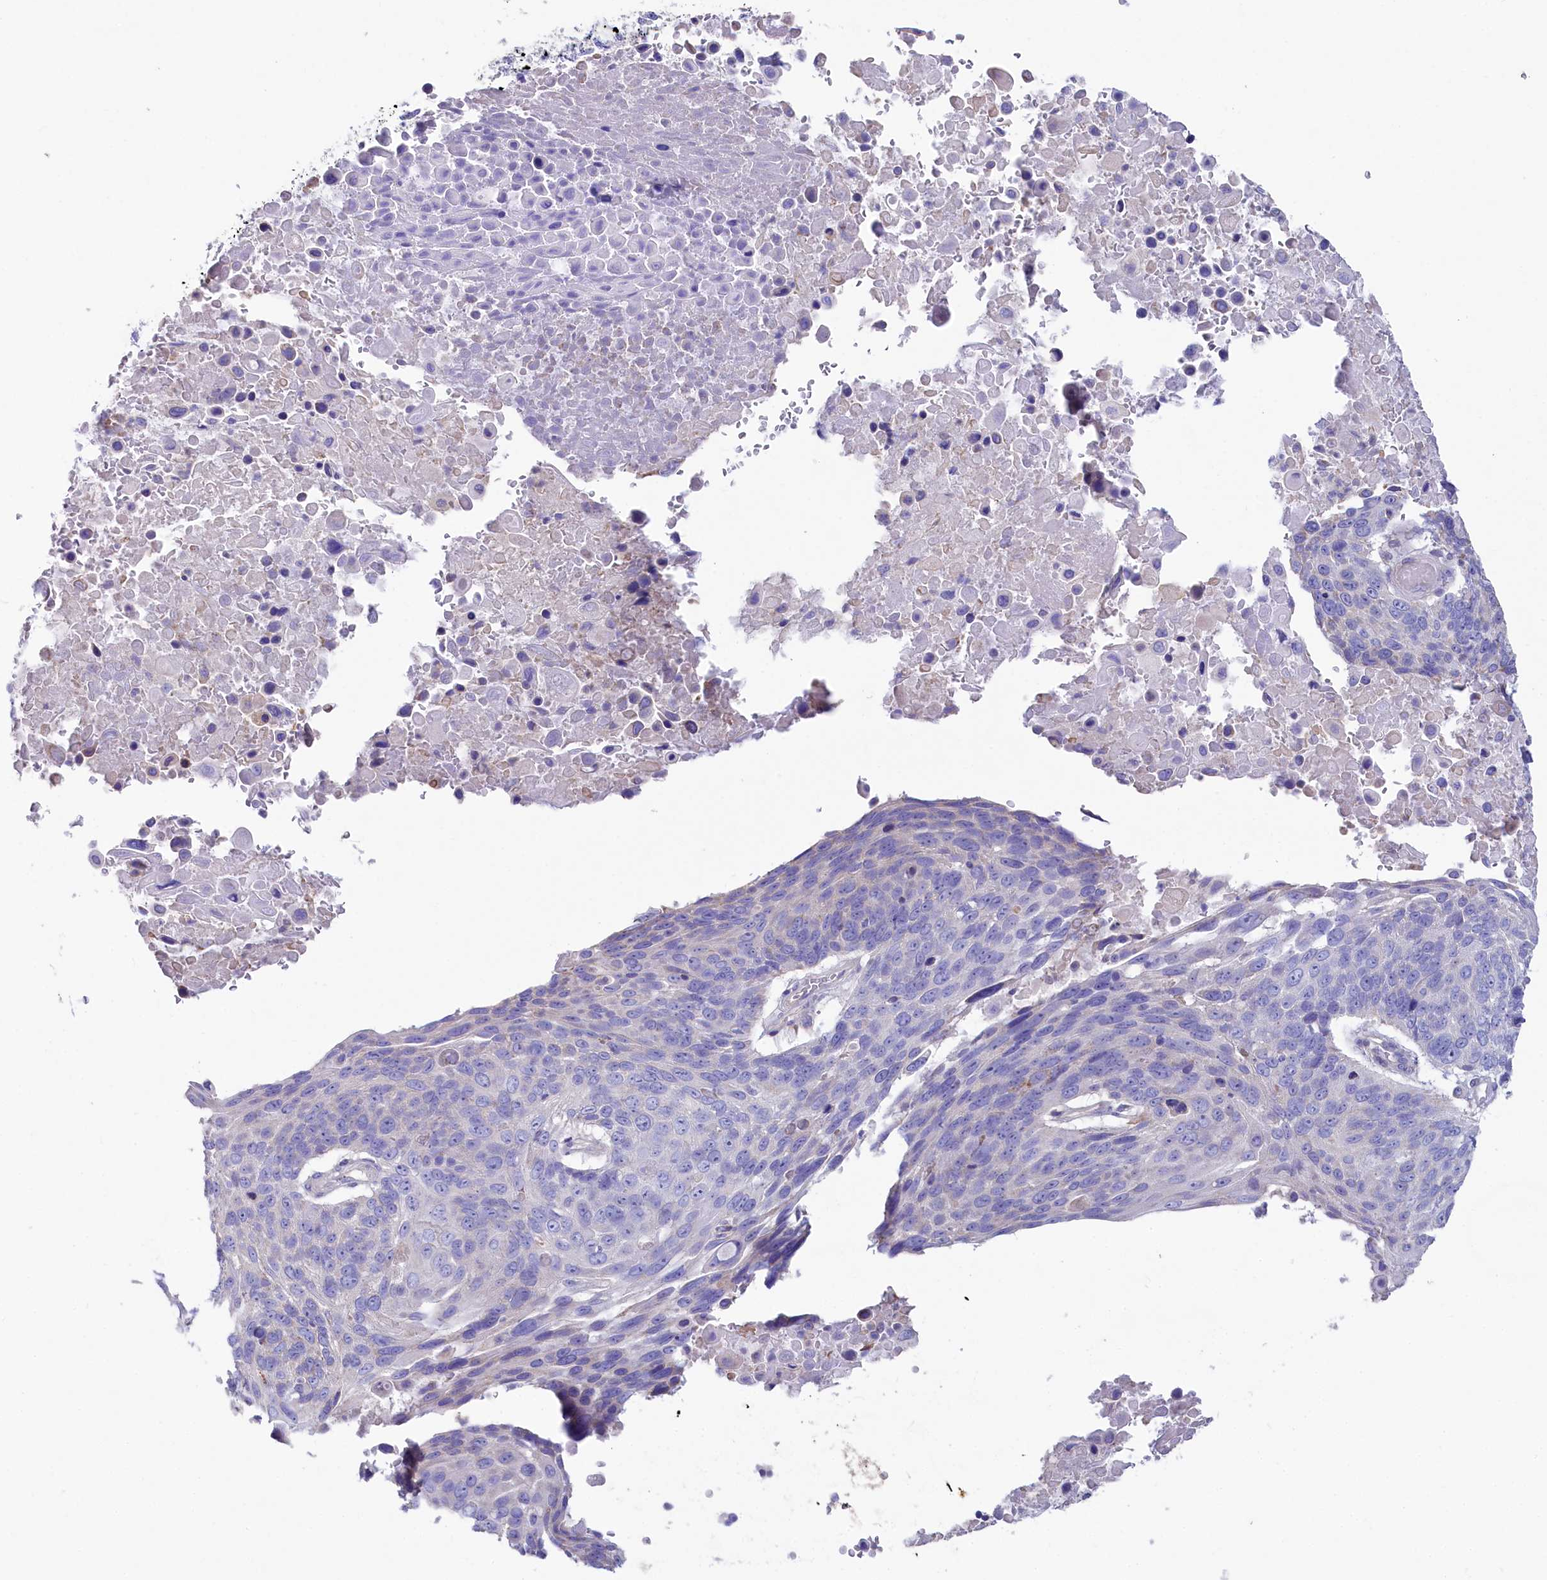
{"staining": {"intensity": "negative", "quantity": "none", "location": "none"}, "tissue": "lung cancer", "cell_type": "Tumor cells", "image_type": "cancer", "snomed": [{"axis": "morphology", "description": "Squamous cell carcinoma, NOS"}, {"axis": "topography", "description": "Lung"}], "caption": "IHC of lung squamous cell carcinoma demonstrates no positivity in tumor cells.", "gene": "VPS26B", "patient": {"sex": "male", "age": 66}}